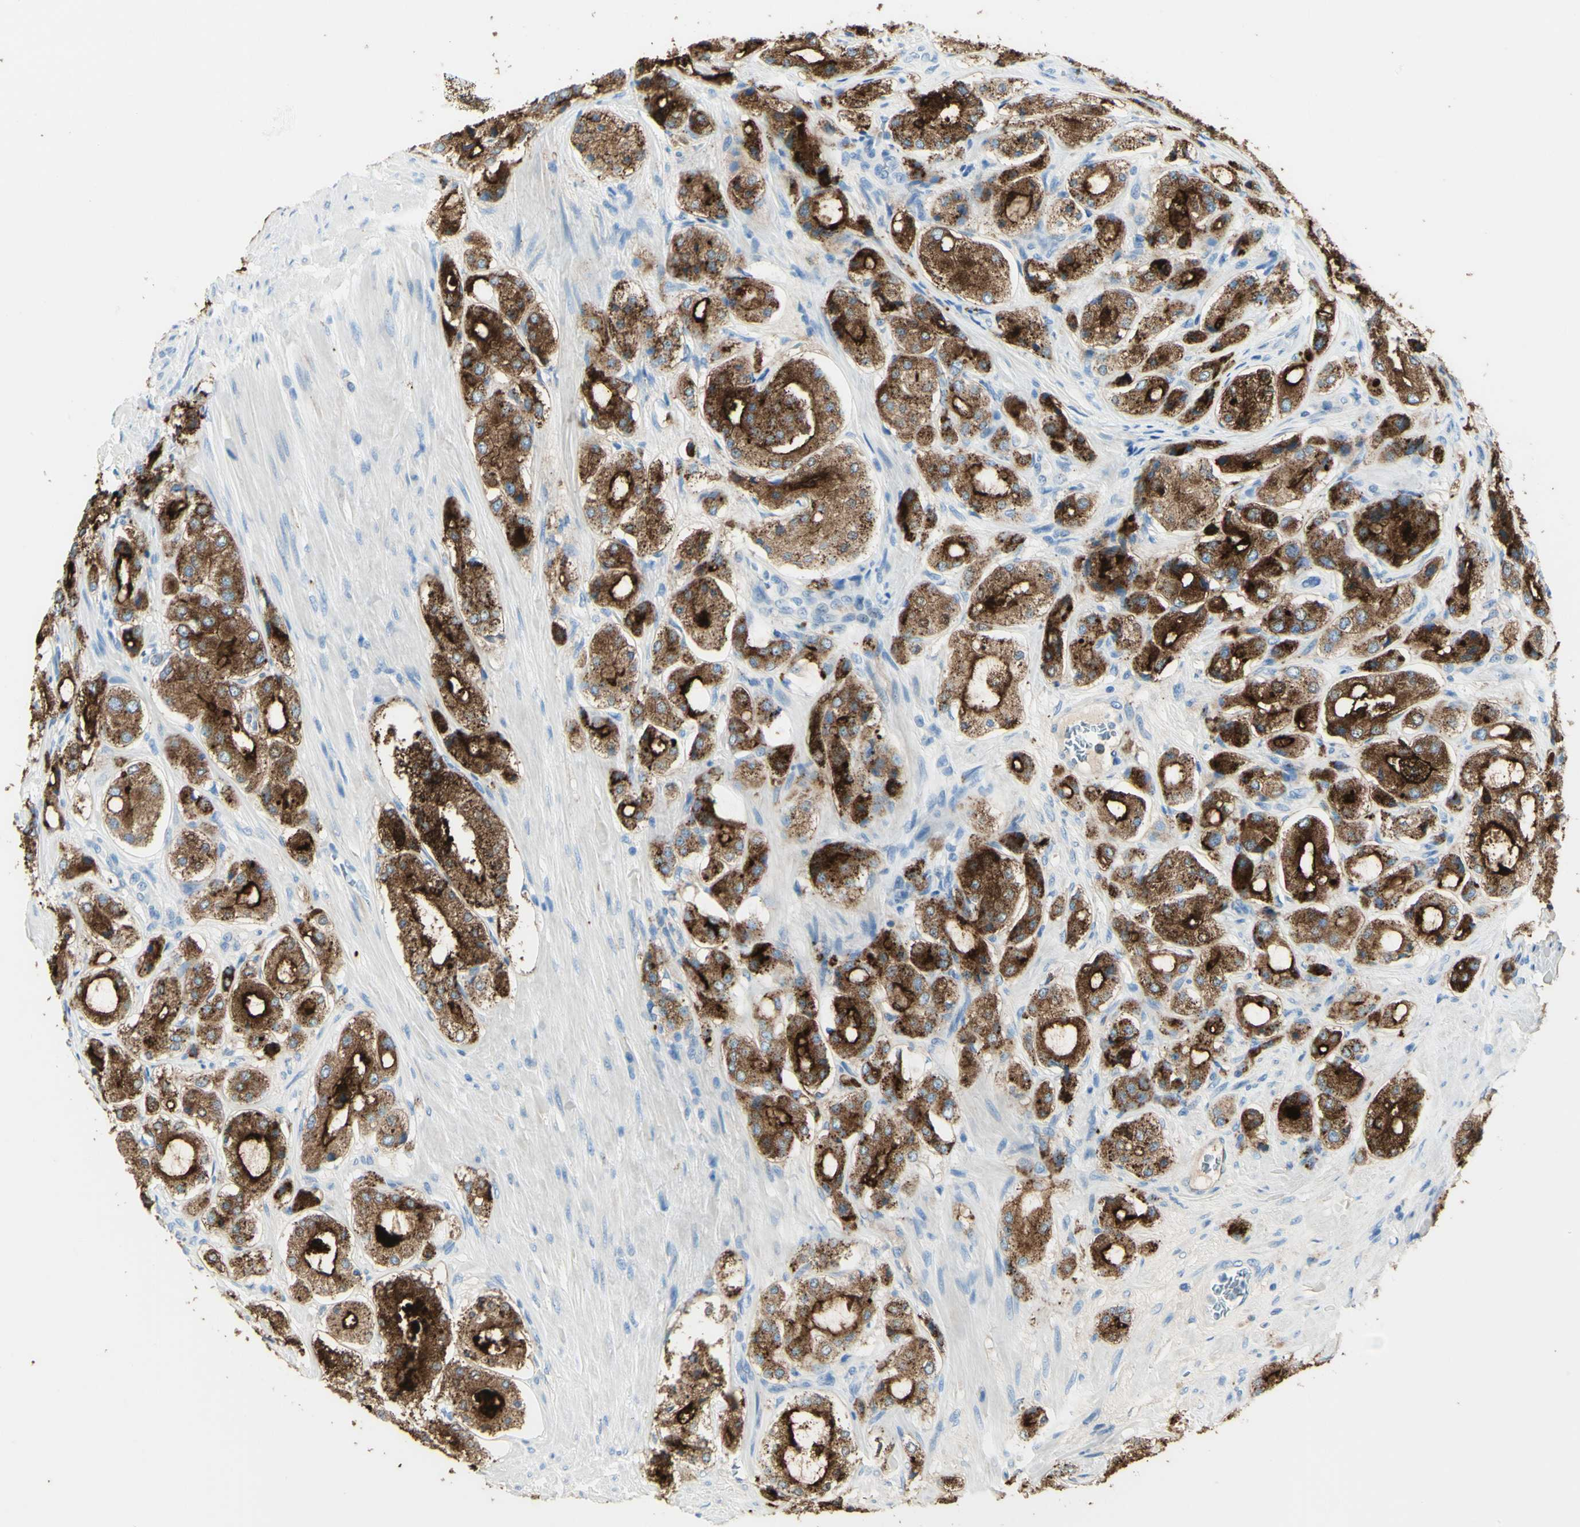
{"staining": {"intensity": "strong", "quantity": "25%-75%", "location": "cytoplasmic/membranous"}, "tissue": "prostate cancer", "cell_type": "Tumor cells", "image_type": "cancer", "snomed": [{"axis": "morphology", "description": "Adenocarcinoma, High grade"}, {"axis": "topography", "description": "Prostate"}], "caption": "Prostate cancer stained with a brown dye exhibits strong cytoplasmic/membranous positive staining in about 25%-75% of tumor cells.", "gene": "TSPAN1", "patient": {"sex": "male", "age": 65}}